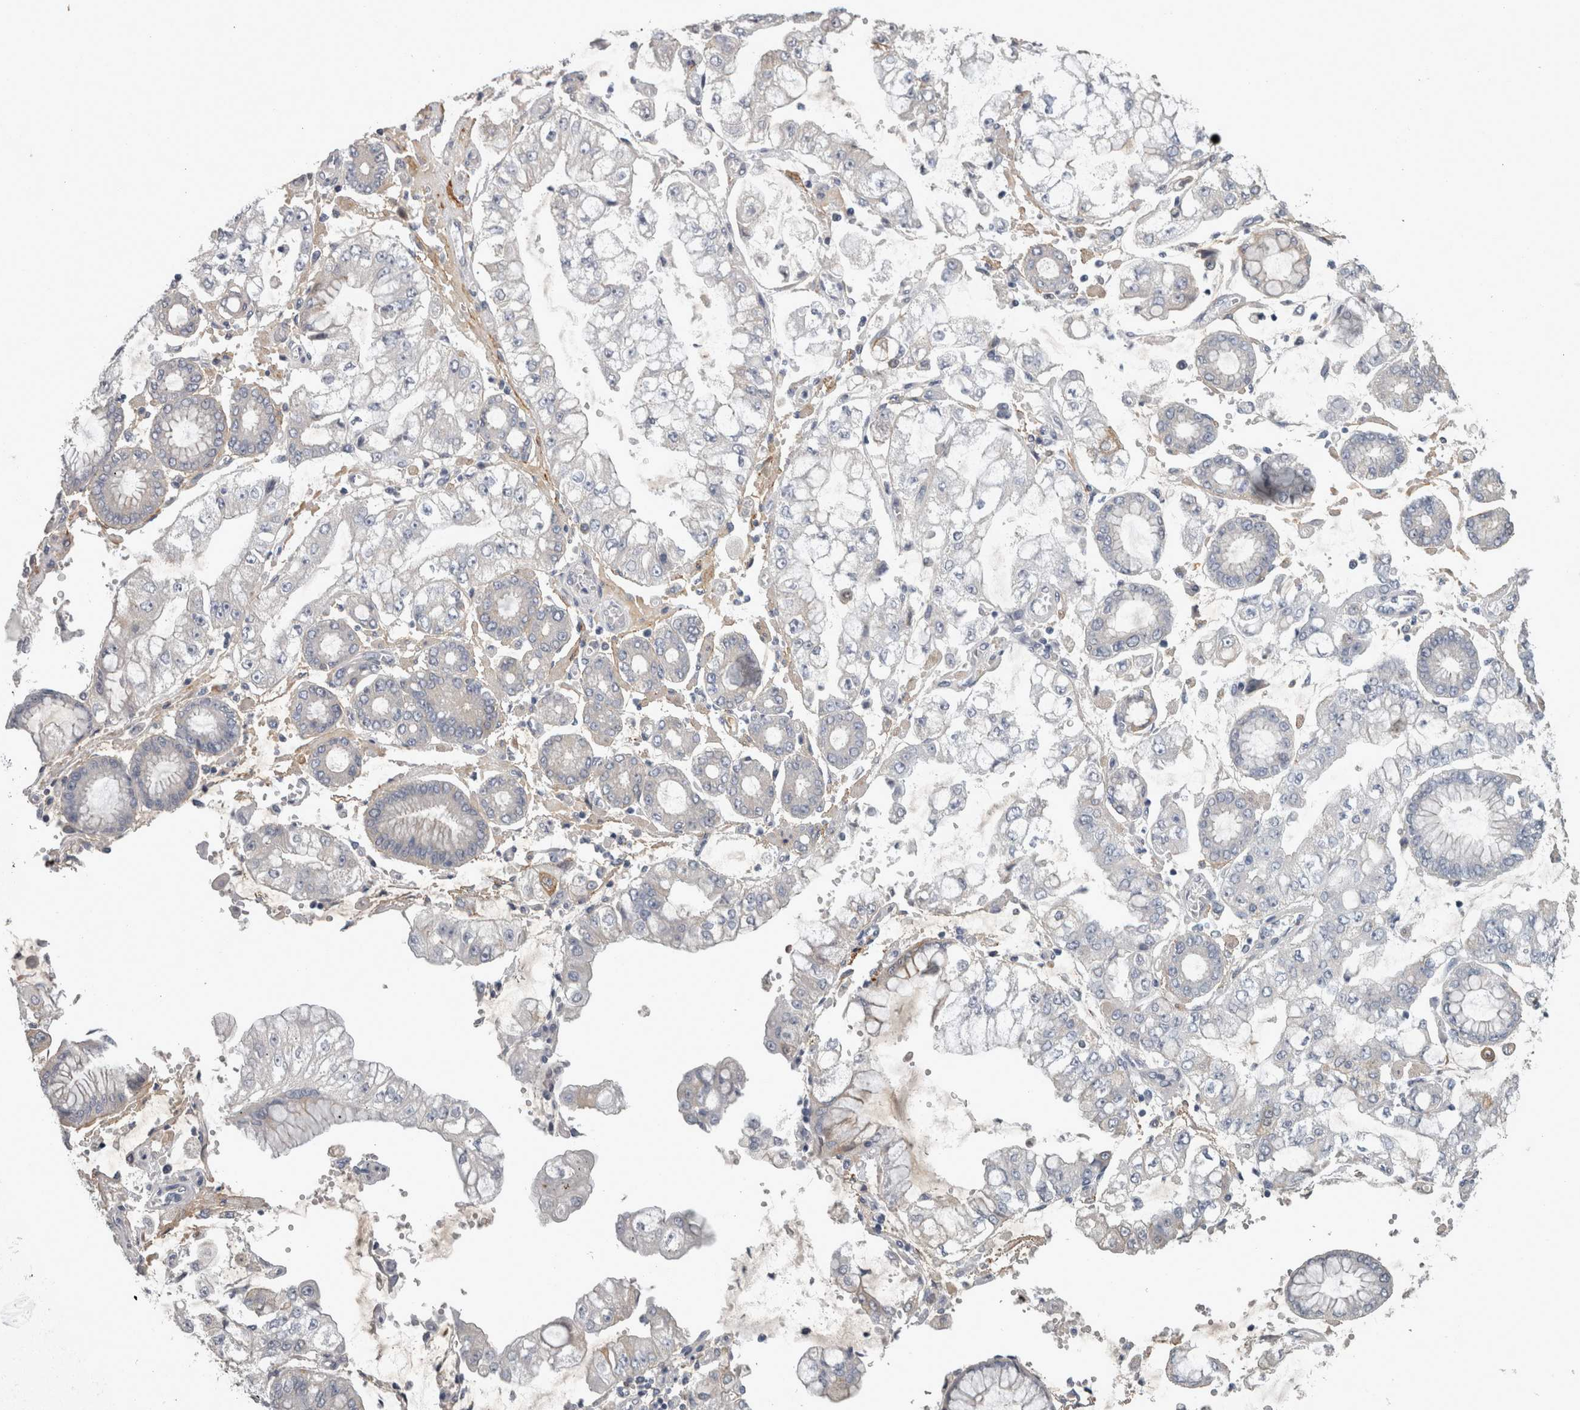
{"staining": {"intensity": "negative", "quantity": "none", "location": "none"}, "tissue": "stomach cancer", "cell_type": "Tumor cells", "image_type": "cancer", "snomed": [{"axis": "morphology", "description": "Adenocarcinoma, NOS"}, {"axis": "topography", "description": "Stomach"}], "caption": "Stomach cancer (adenocarcinoma) stained for a protein using immunohistochemistry demonstrates no positivity tumor cells.", "gene": "EFEMP2", "patient": {"sex": "male", "age": 76}}